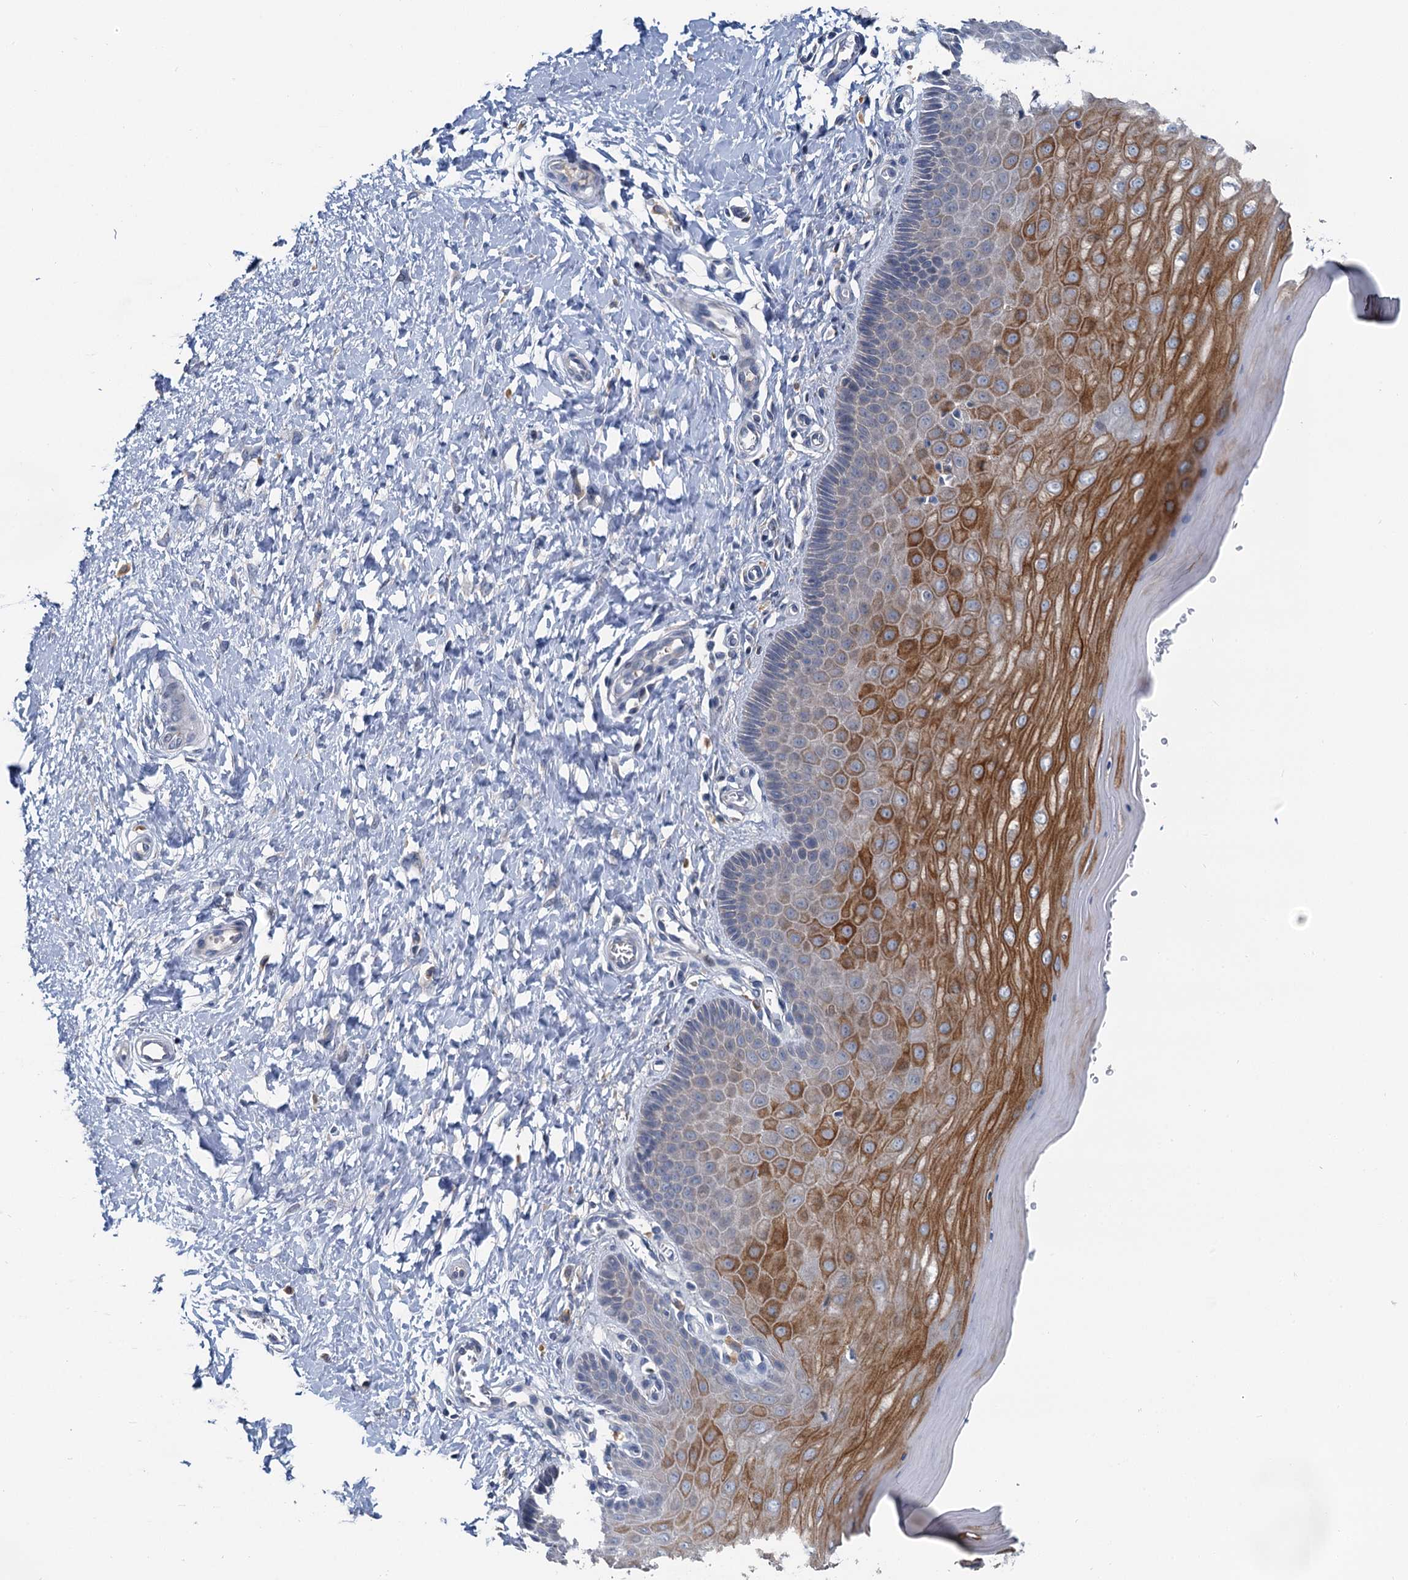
{"staining": {"intensity": "negative", "quantity": "none", "location": "none"}, "tissue": "cervix", "cell_type": "Glandular cells", "image_type": "normal", "snomed": [{"axis": "morphology", "description": "Normal tissue, NOS"}, {"axis": "topography", "description": "Cervix"}], "caption": "There is no significant expression in glandular cells of cervix.", "gene": "SPINK9", "patient": {"sex": "female", "age": 55}}